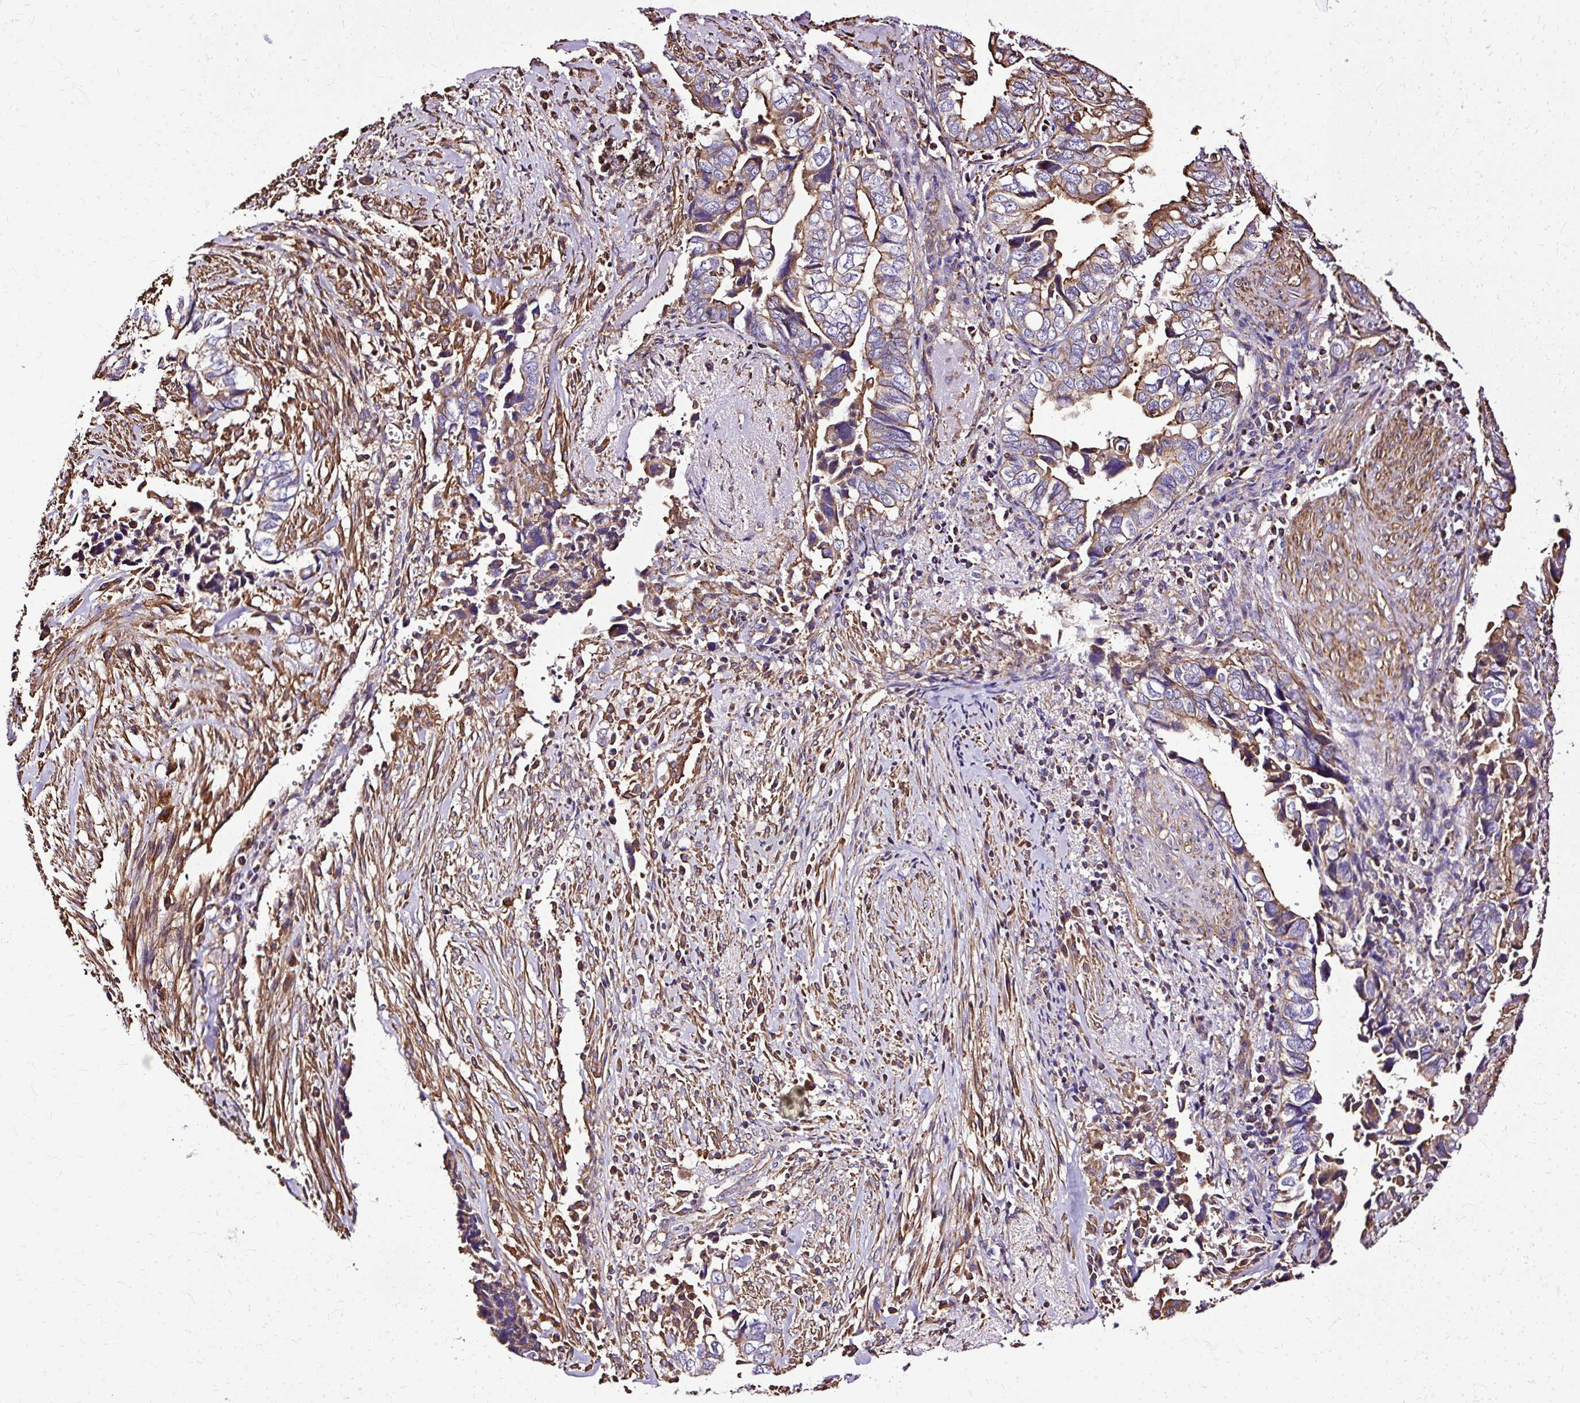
{"staining": {"intensity": "moderate", "quantity": "<25%", "location": "cytoplasmic/membranous"}, "tissue": "liver cancer", "cell_type": "Tumor cells", "image_type": "cancer", "snomed": [{"axis": "morphology", "description": "Cholangiocarcinoma"}, {"axis": "topography", "description": "Liver"}], "caption": "About <25% of tumor cells in human cholangiocarcinoma (liver) exhibit moderate cytoplasmic/membranous protein positivity as visualized by brown immunohistochemical staining.", "gene": "KLHL11", "patient": {"sex": "female", "age": 79}}